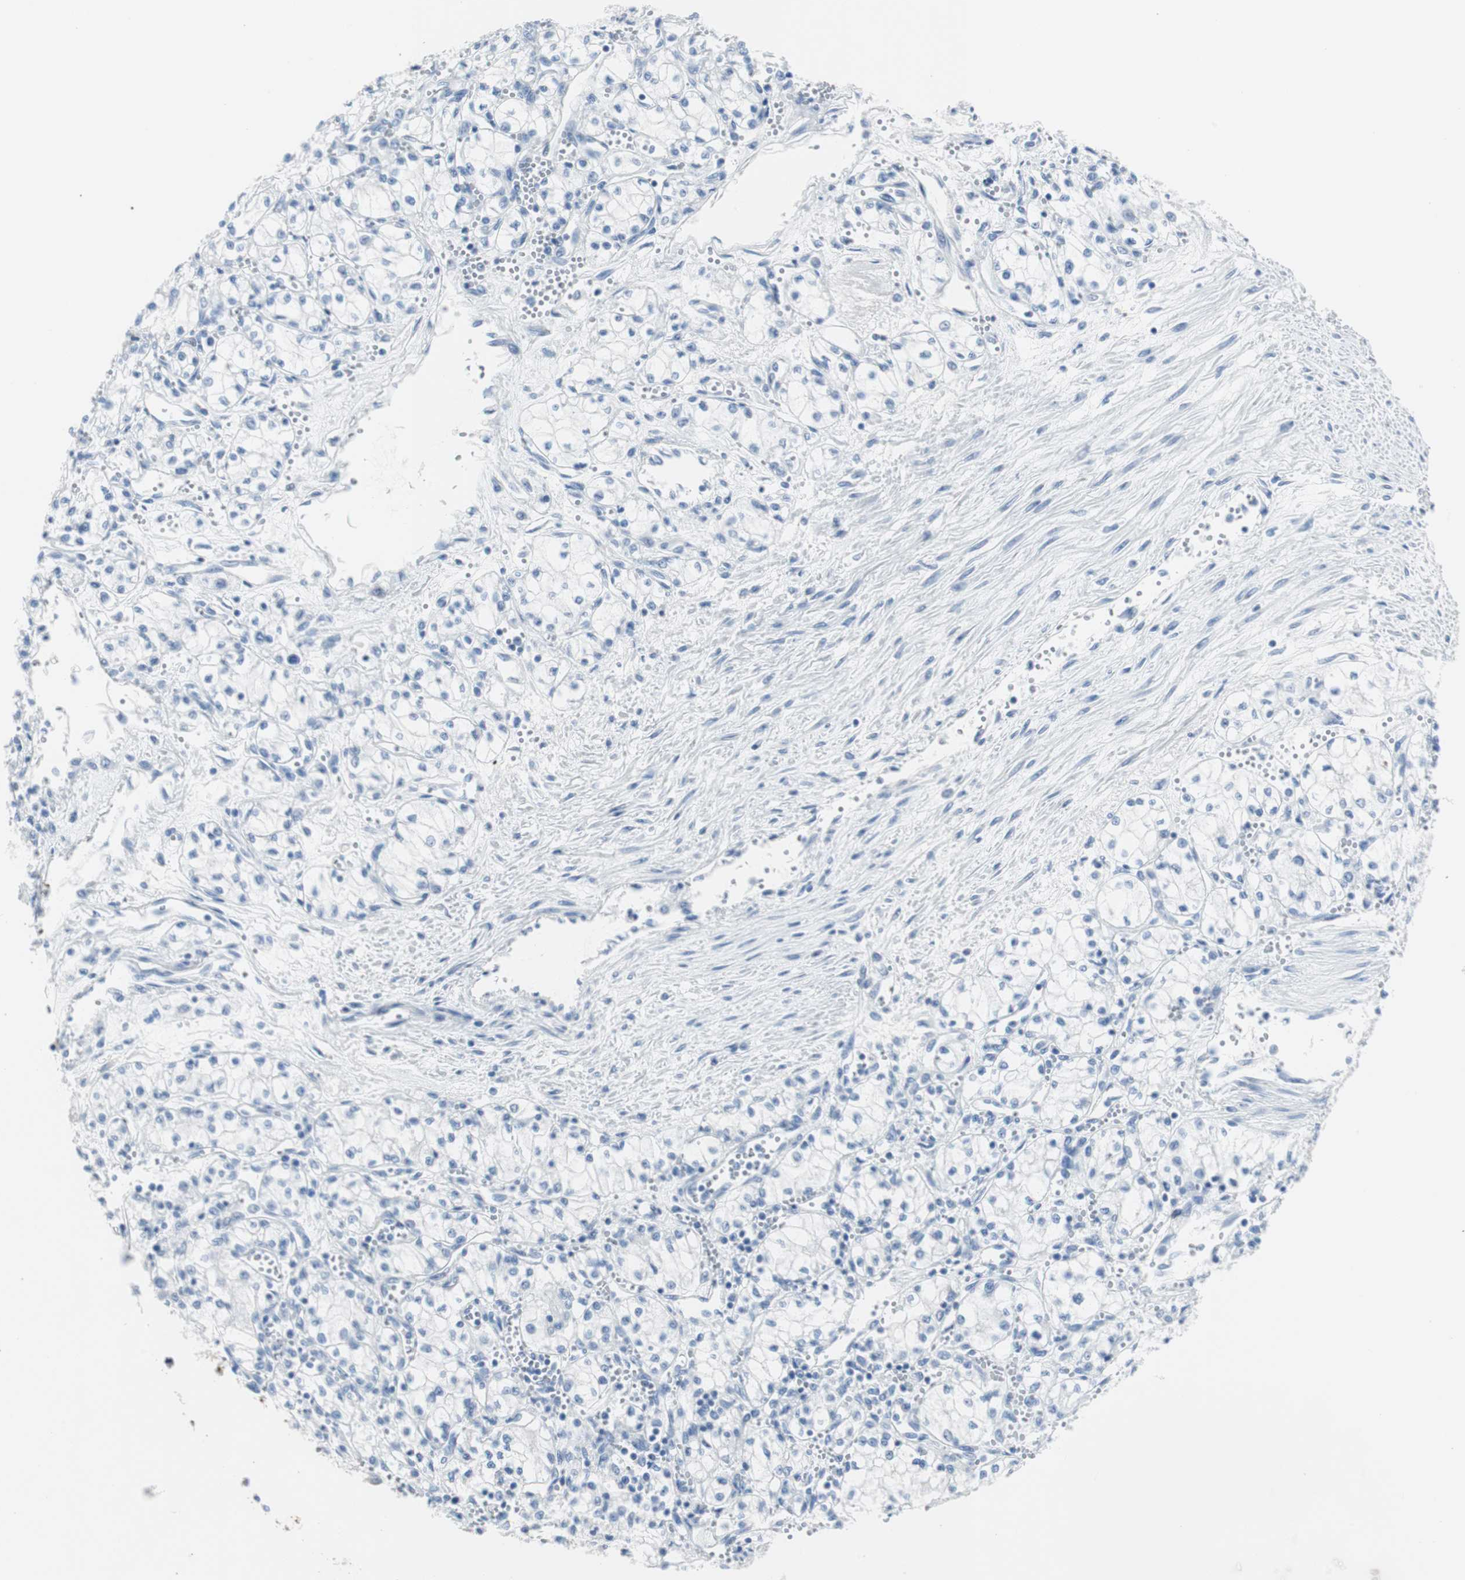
{"staining": {"intensity": "negative", "quantity": "none", "location": "none"}, "tissue": "renal cancer", "cell_type": "Tumor cells", "image_type": "cancer", "snomed": [{"axis": "morphology", "description": "Normal tissue, NOS"}, {"axis": "morphology", "description": "Adenocarcinoma, NOS"}, {"axis": "topography", "description": "Kidney"}], "caption": "This is an immunohistochemistry (IHC) micrograph of renal cancer. There is no expression in tumor cells.", "gene": "S100A7", "patient": {"sex": "male", "age": 59}}